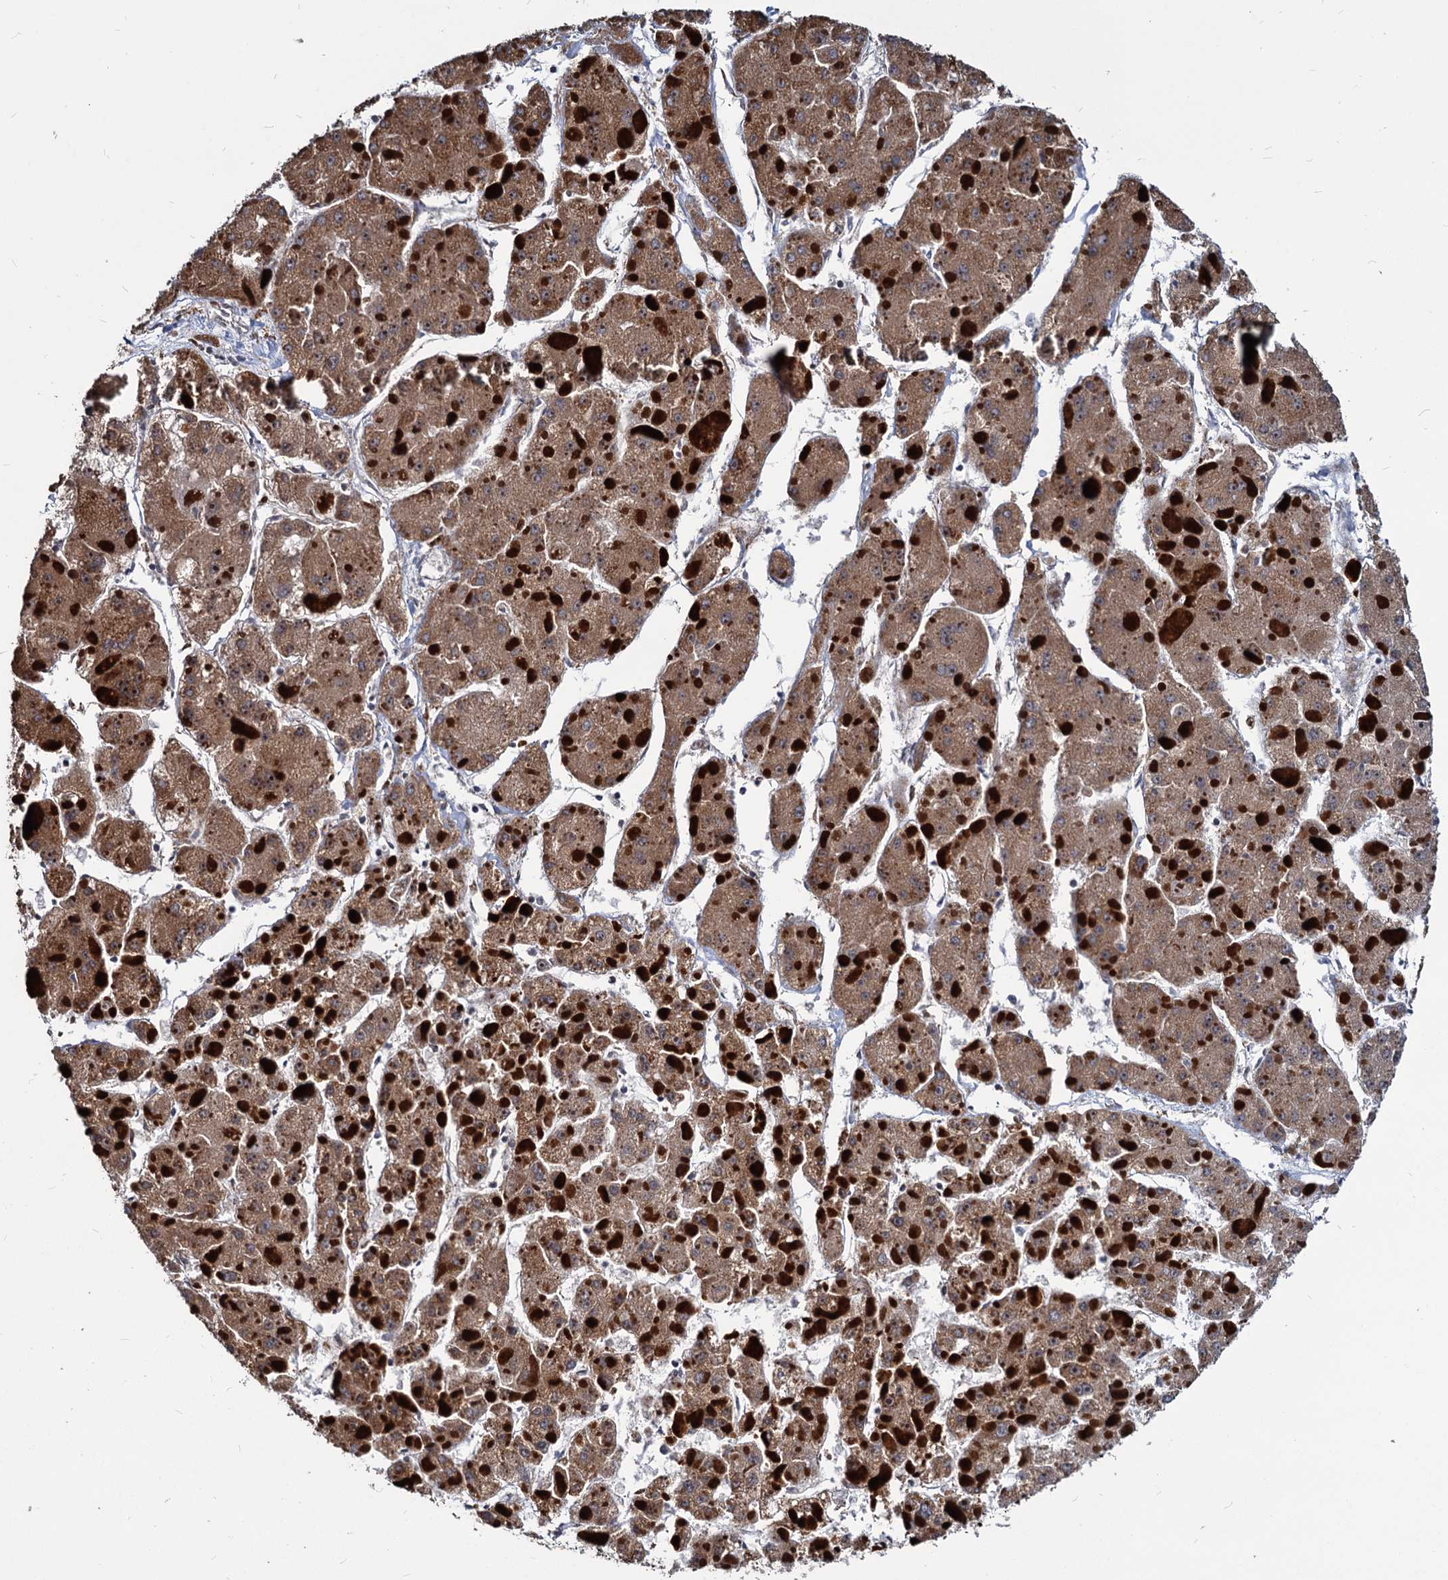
{"staining": {"intensity": "moderate", "quantity": ">75%", "location": "cytoplasmic/membranous"}, "tissue": "liver cancer", "cell_type": "Tumor cells", "image_type": "cancer", "snomed": [{"axis": "morphology", "description": "Carcinoma, Hepatocellular, NOS"}, {"axis": "topography", "description": "Liver"}], "caption": "Brown immunohistochemical staining in human liver cancer (hepatocellular carcinoma) demonstrates moderate cytoplasmic/membranous positivity in approximately >75% of tumor cells. Using DAB (3,3'-diaminobenzidine) (brown) and hematoxylin (blue) stains, captured at high magnification using brightfield microscopy.", "gene": "SAAL1", "patient": {"sex": "female", "age": 73}}